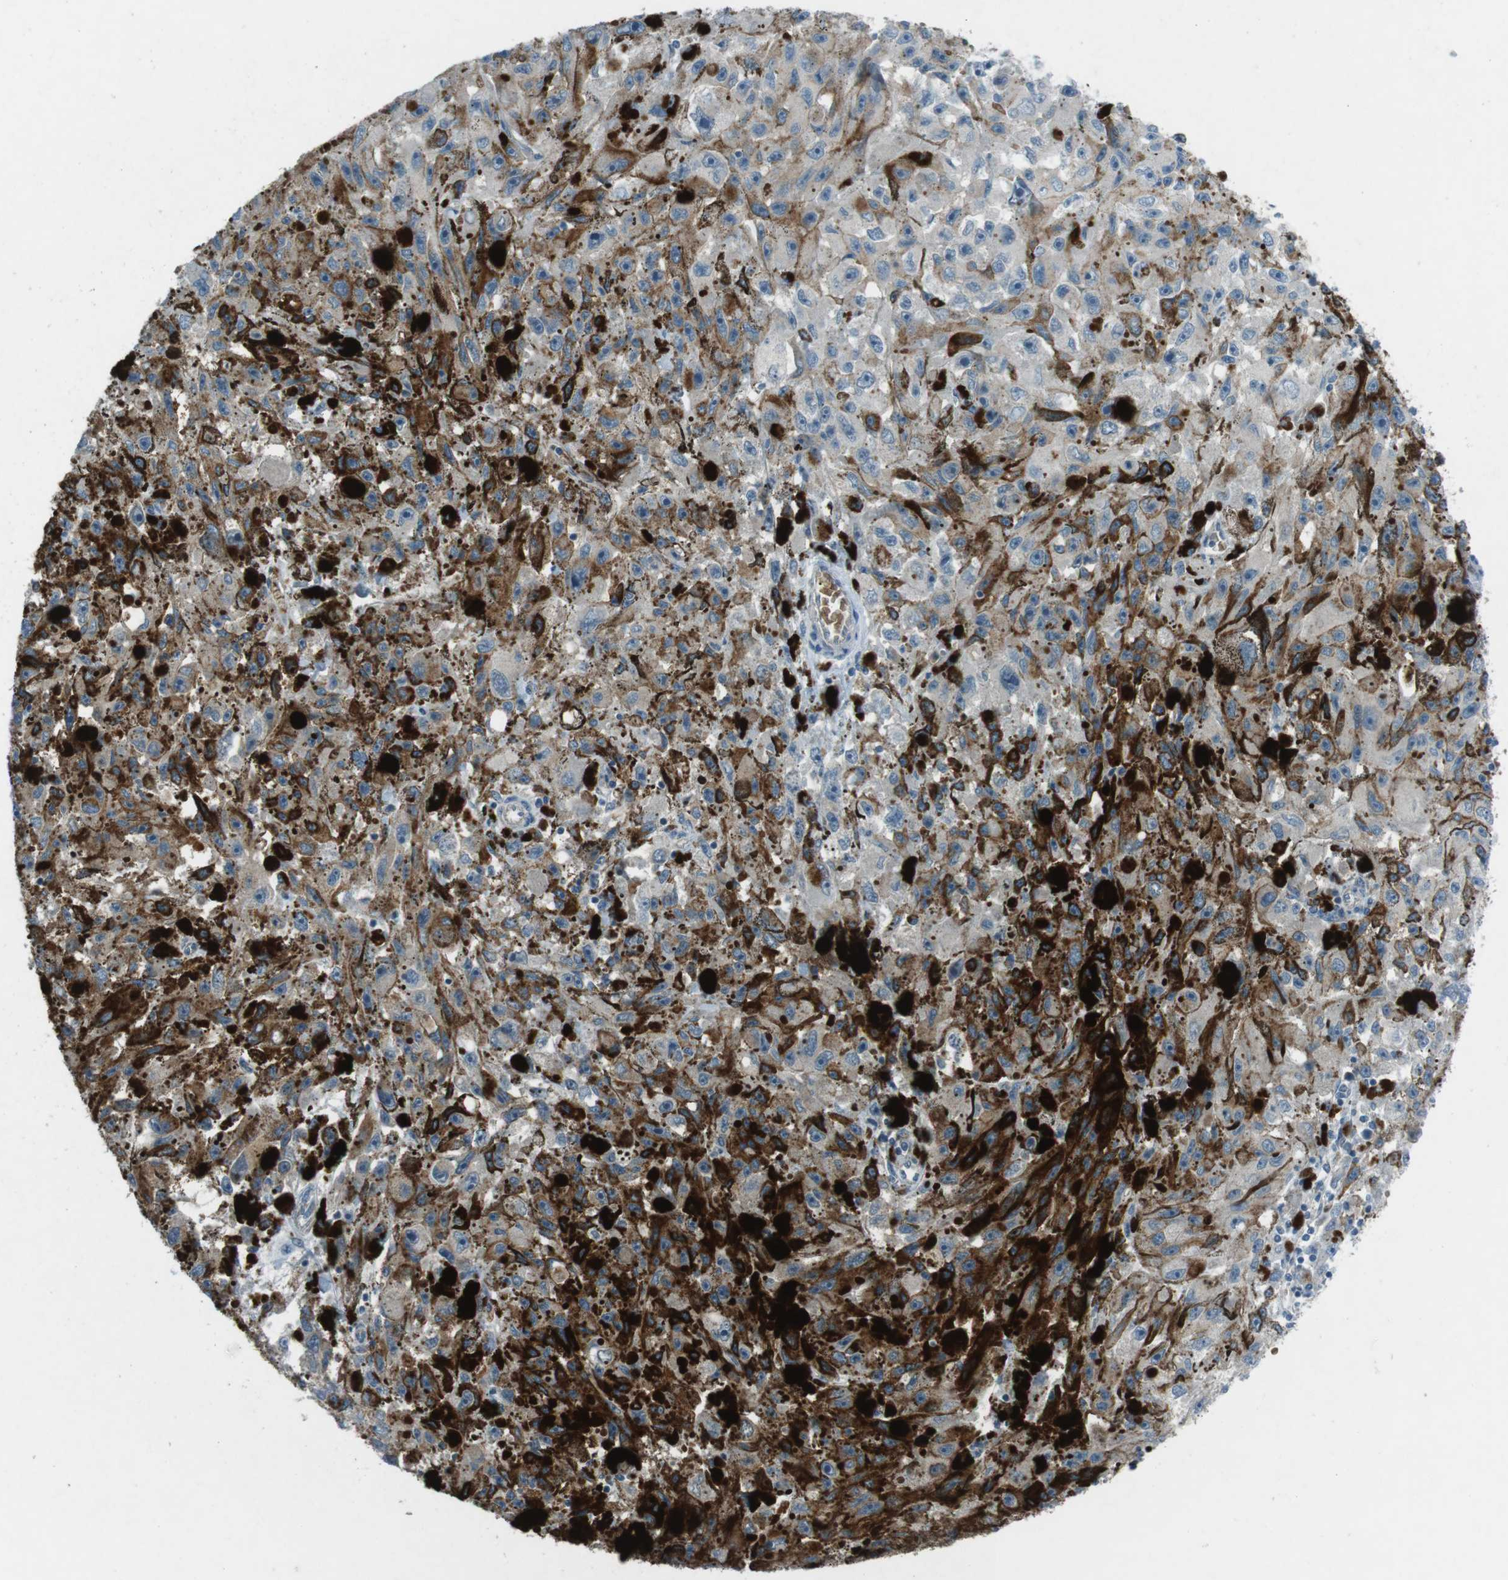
{"staining": {"intensity": "negative", "quantity": "none", "location": "none"}, "tissue": "melanoma", "cell_type": "Tumor cells", "image_type": "cancer", "snomed": [{"axis": "morphology", "description": "Malignant melanoma, NOS"}, {"axis": "topography", "description": "Skin"}], "caption": "This histopathology image is of melanoma stained with immunohistochemistry to label a protein in brown with the nuclei are counter-stained blue. There is no staining in tumor cells. (IHC, brightfield microscopy, high magnification).", "gene": "SPTA1", "patient": {"sex": "female", "age": 104}}